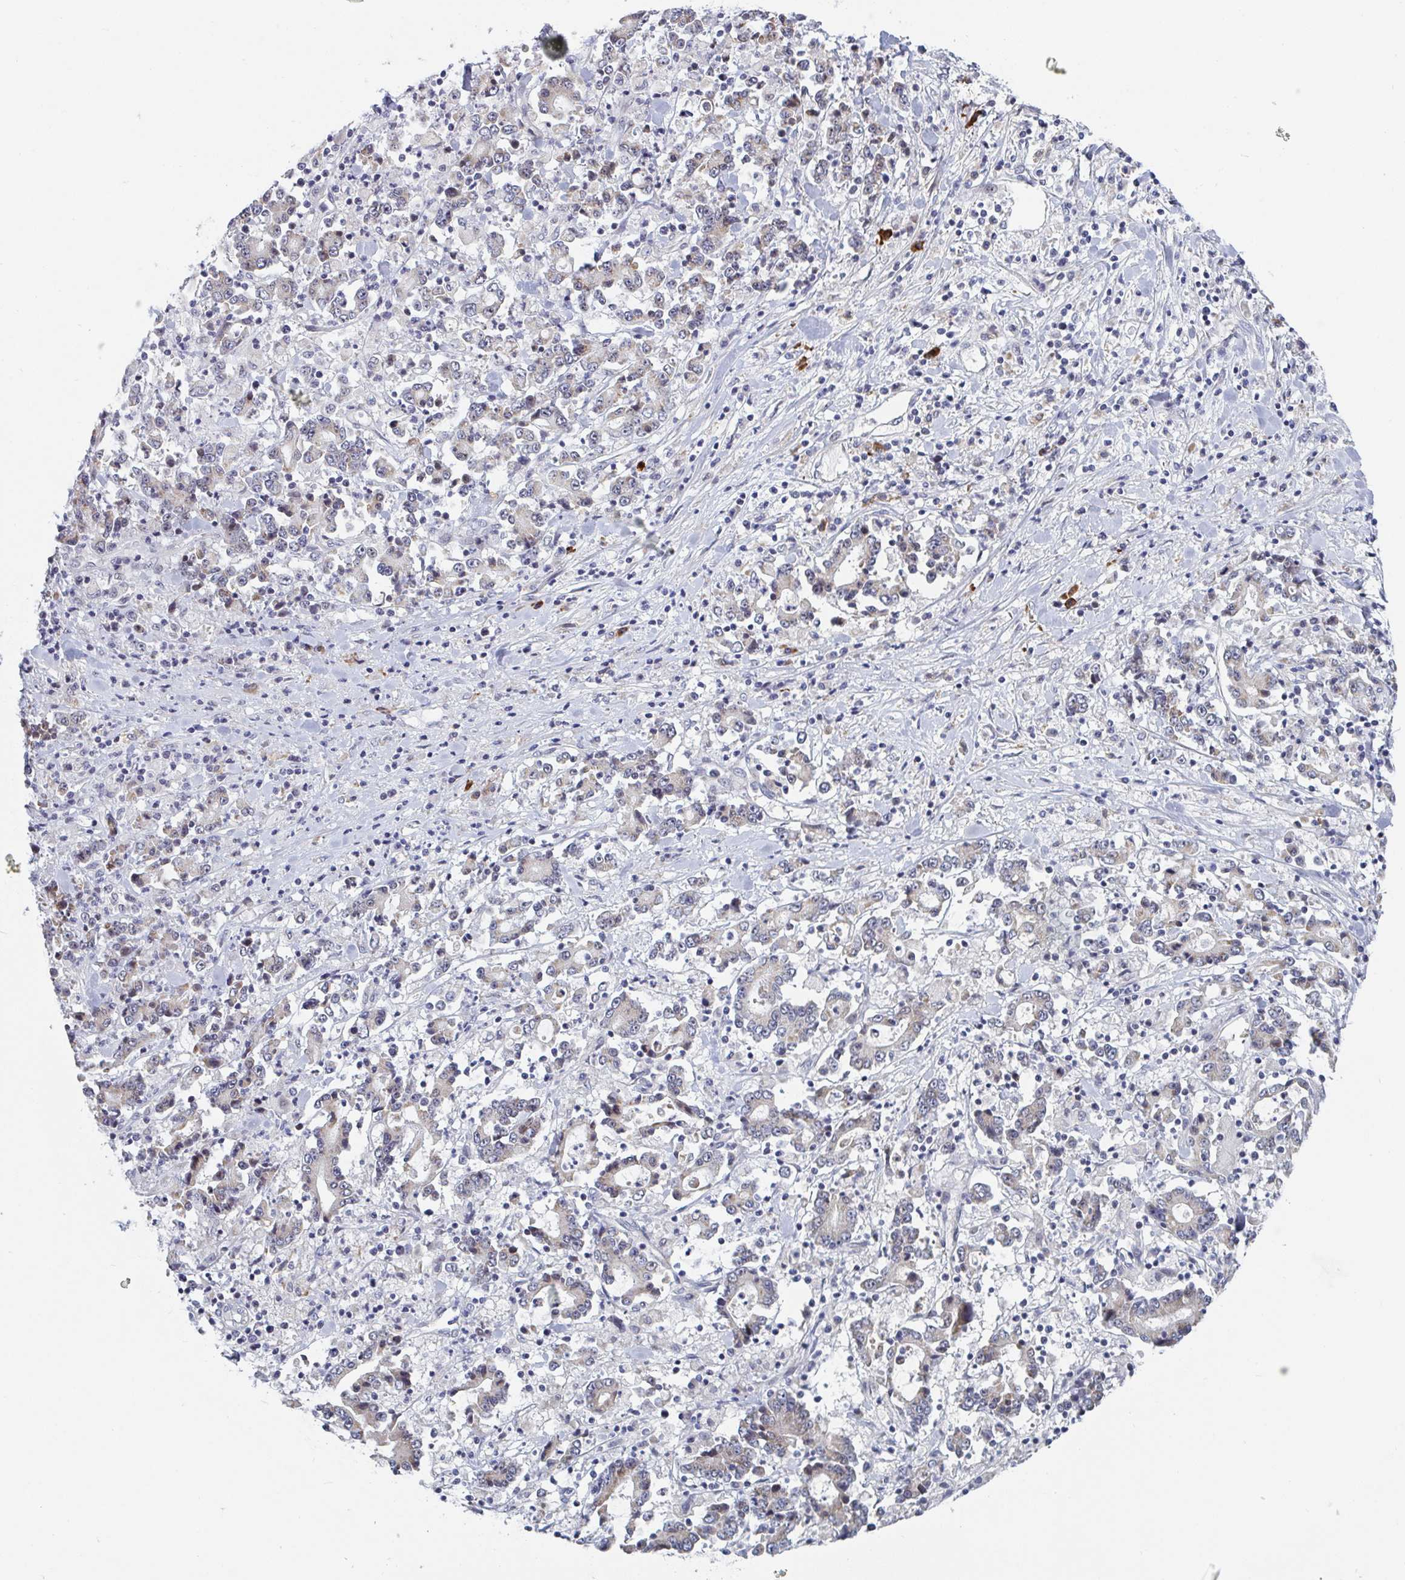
{"staining": {"intensity": "weak", "quantity": "<25%", "location": "cytoplasmic/membranous,nuclear"}, "tissue": "stomach cancer", "cell_type": "Tumor cells", "image_type": "cancer", "snomed": [{"axis": "morphology", "description": "Adenocarcinoma, NOS"}, {"axis": "topography", "description": "Stomach, upper"}], "caption": "An IHC image of adenocarcinoma (stomach) is shown. There is no staining in tumor cells of adenocarcinoma (stomach). (Brightfield microscopy of DAB (3,3'-diaminobenzidine) IHC at high magnification).", "gene": "CENPT", "patient": {"sex": "male", "age": 68}}